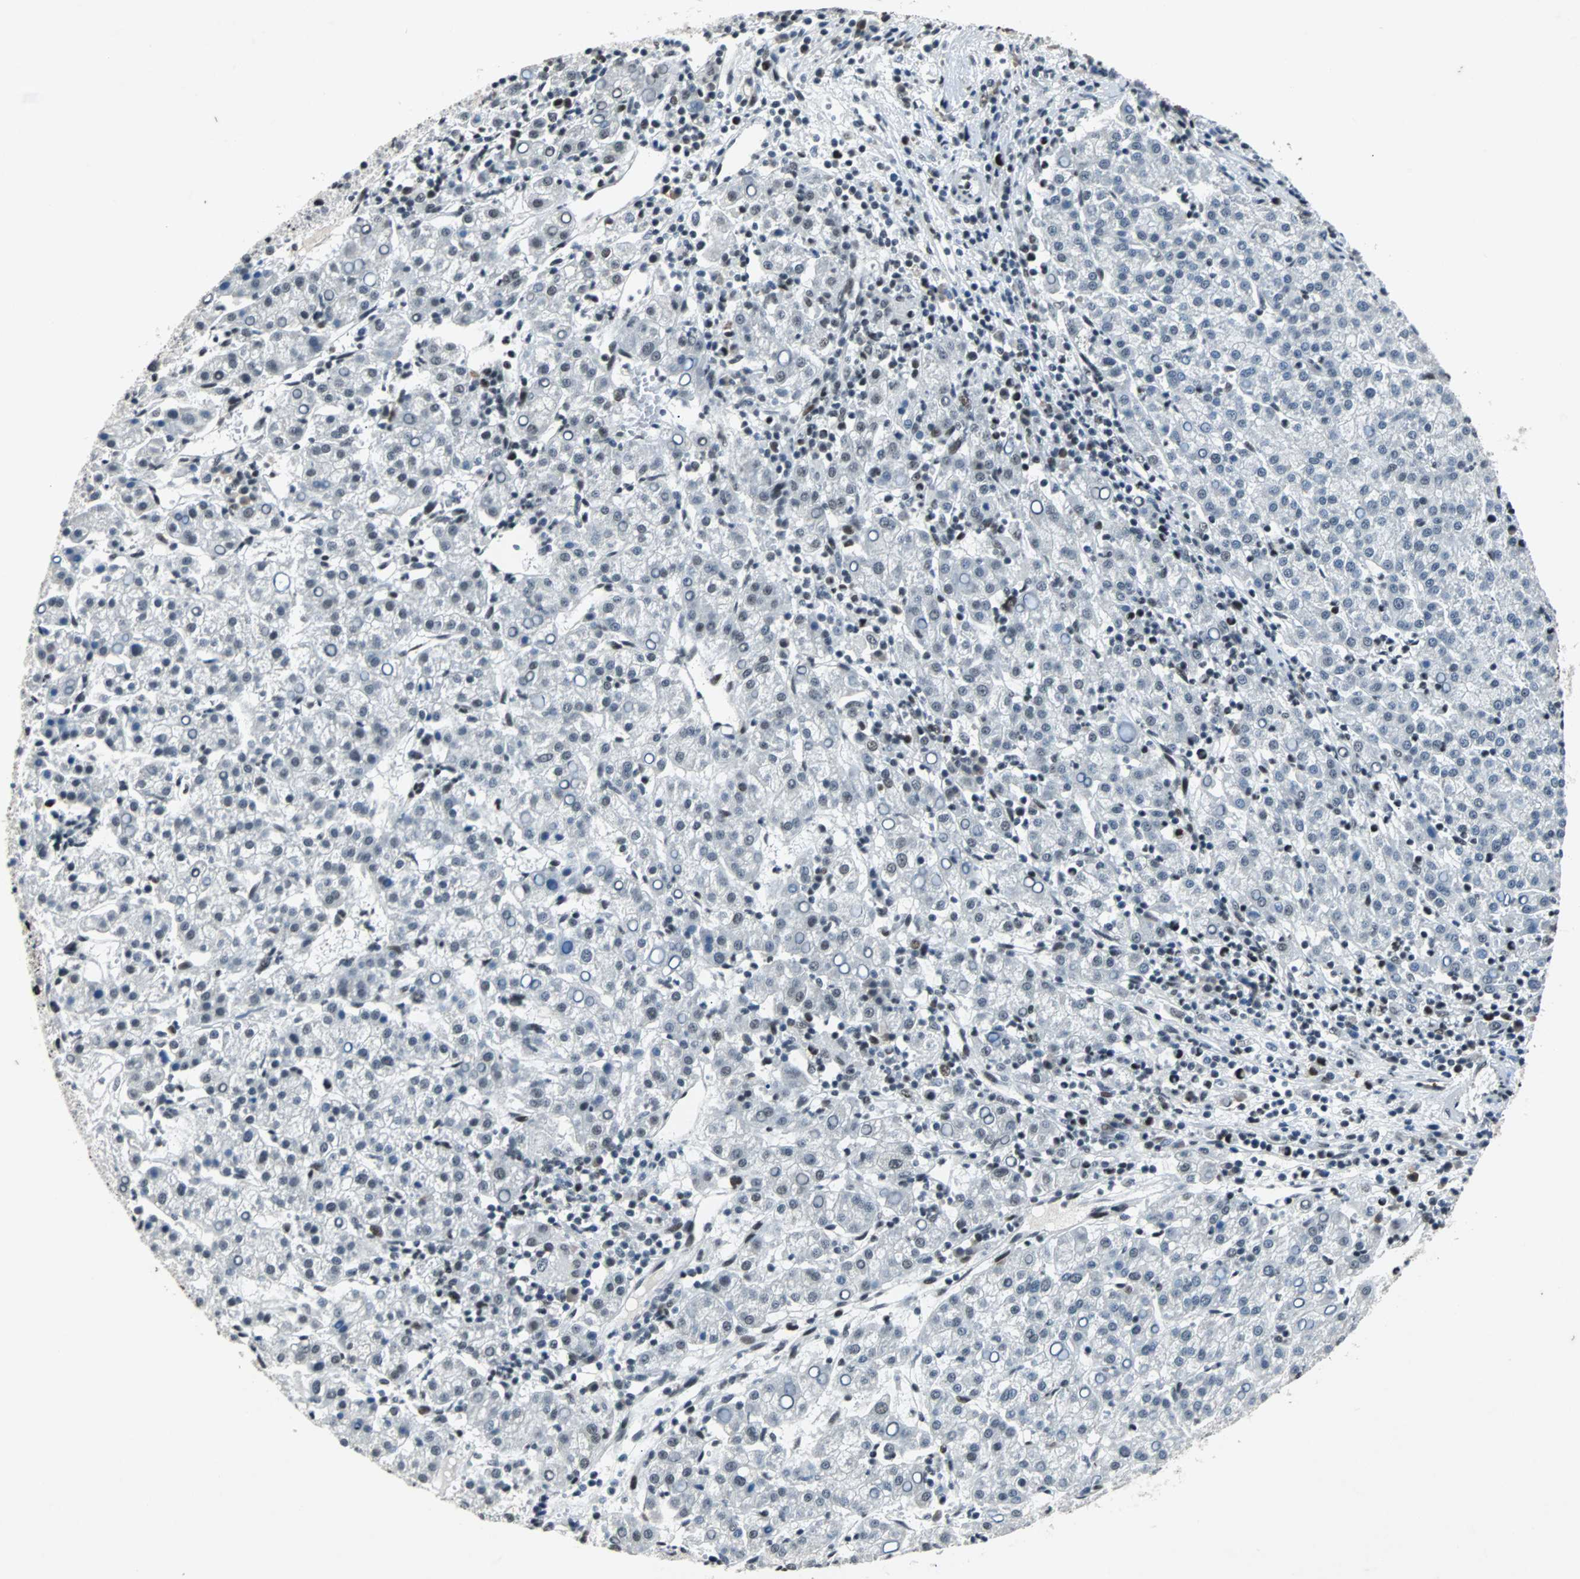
{"staining": {"intensity": "weak", "quantity": "25%-75%", "location": "nuclear"}, "tissue": "liver cancer", "cell_type": "Tumor cells", "image_type": "cancer", "snomed": [{"axis": "morphology", "description": "Carcinoma, Hepatocellular, NOS"}, {"axis": "topography", "description": "Liver"}], "caption": "Tumor cells show low levels of weak nuclear expression in approximately 25%-75% of cells in hepatocellular carcinoma (liver). Ihc stains the protein of interest in brown and the nuclei are stained blue.", "gene": "GATAD2A", "patient": {"sex": "female", "age": 58}}